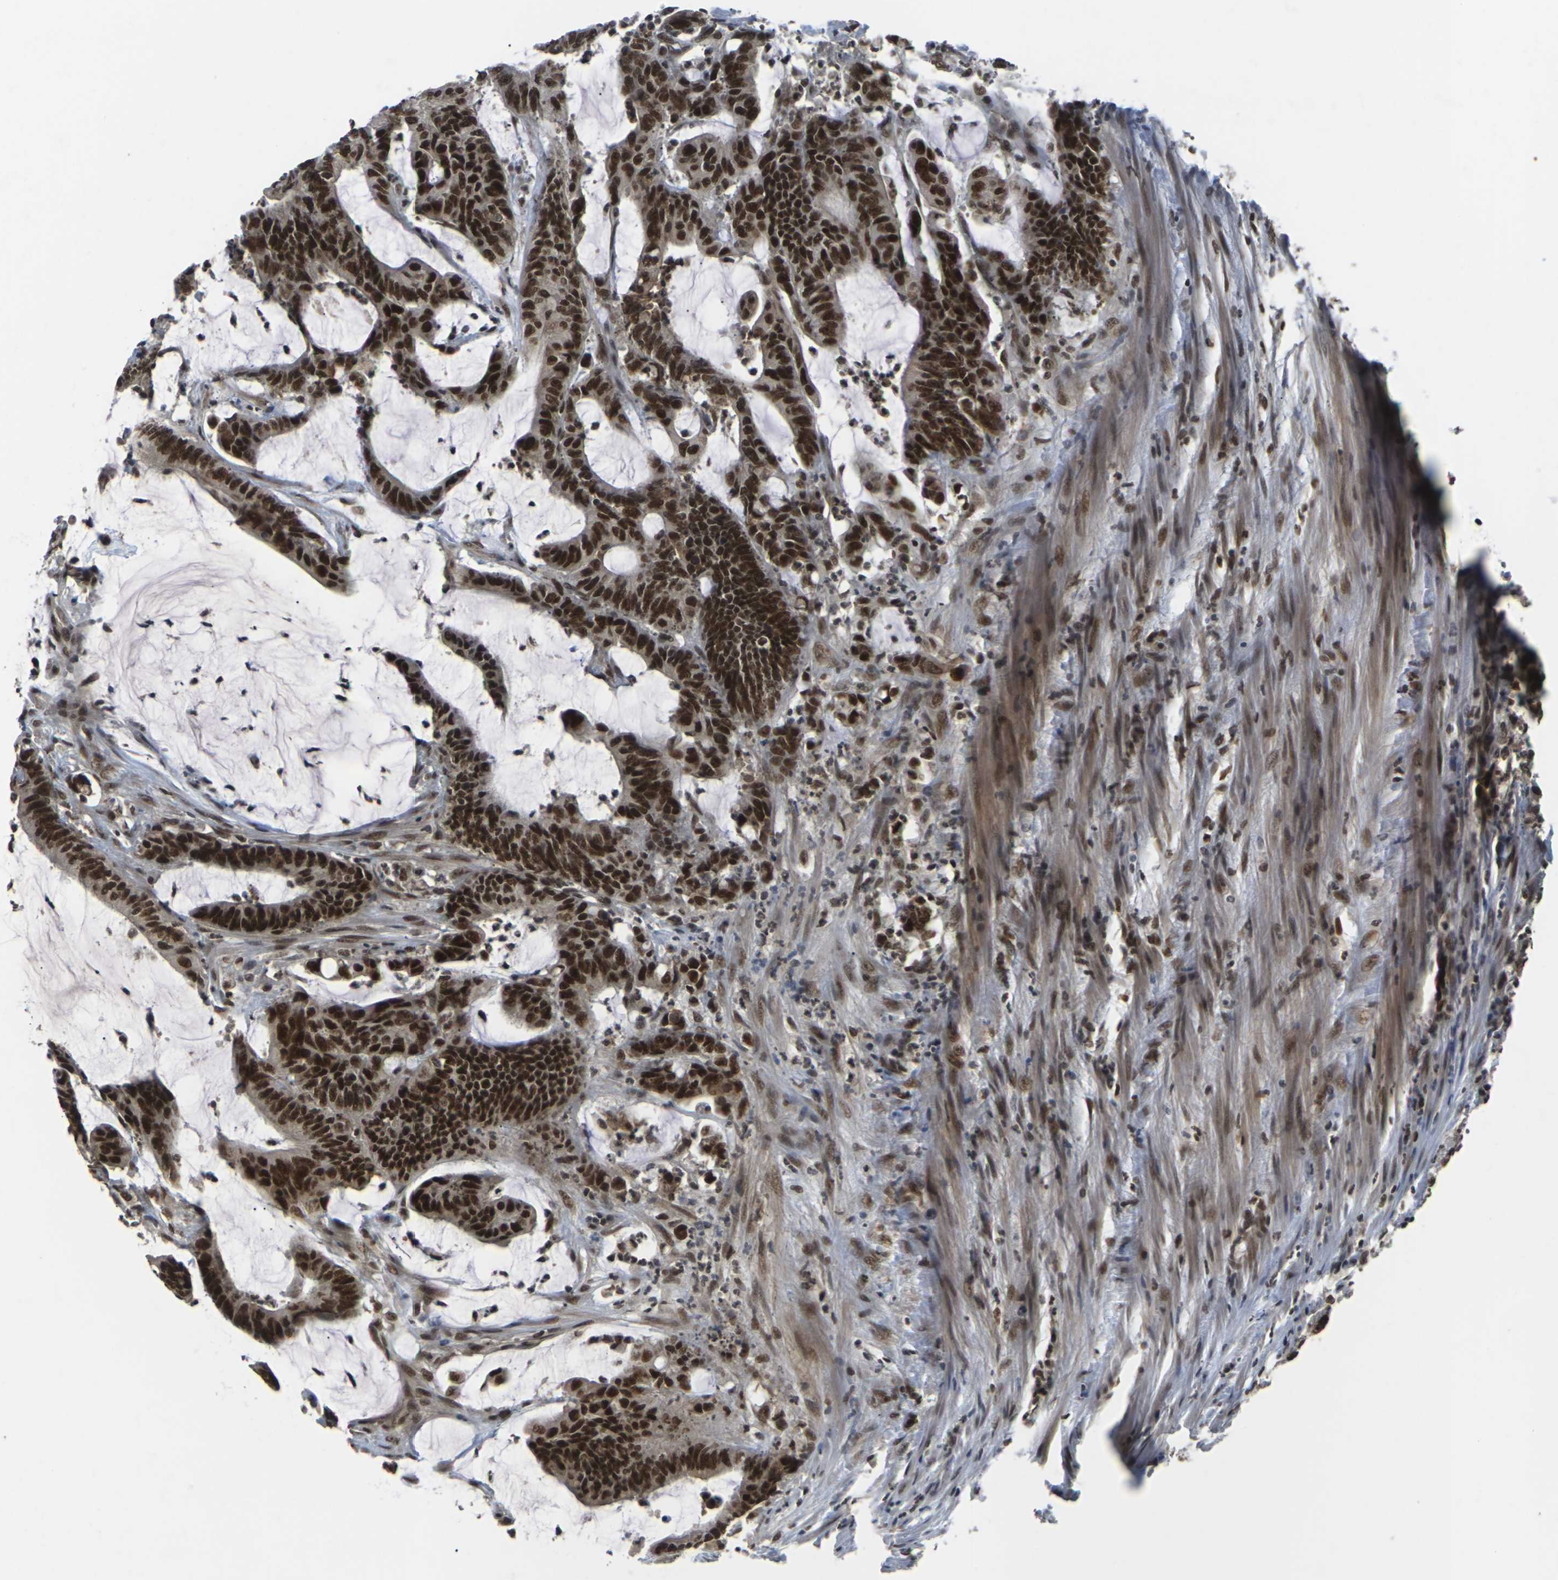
{"staining": {"intensity": "strong", "quantity": ">75%", "location": "nuclear"}, "tissue": "colorectal cancer", "cell_type": "Tumor cells", "image_type": "cancer", "snomed": [{"axis": "morphology", "description": "Adenocarcinoma, NOS"}, {"axis": "topography", "description": "Rectum"}], "caption": "A brown stain shows strong nuclear expression of a protein in colorectal cancer tumor cells.", "gene": "NELFA", "patient": {"sex": "female", "age": 66}}